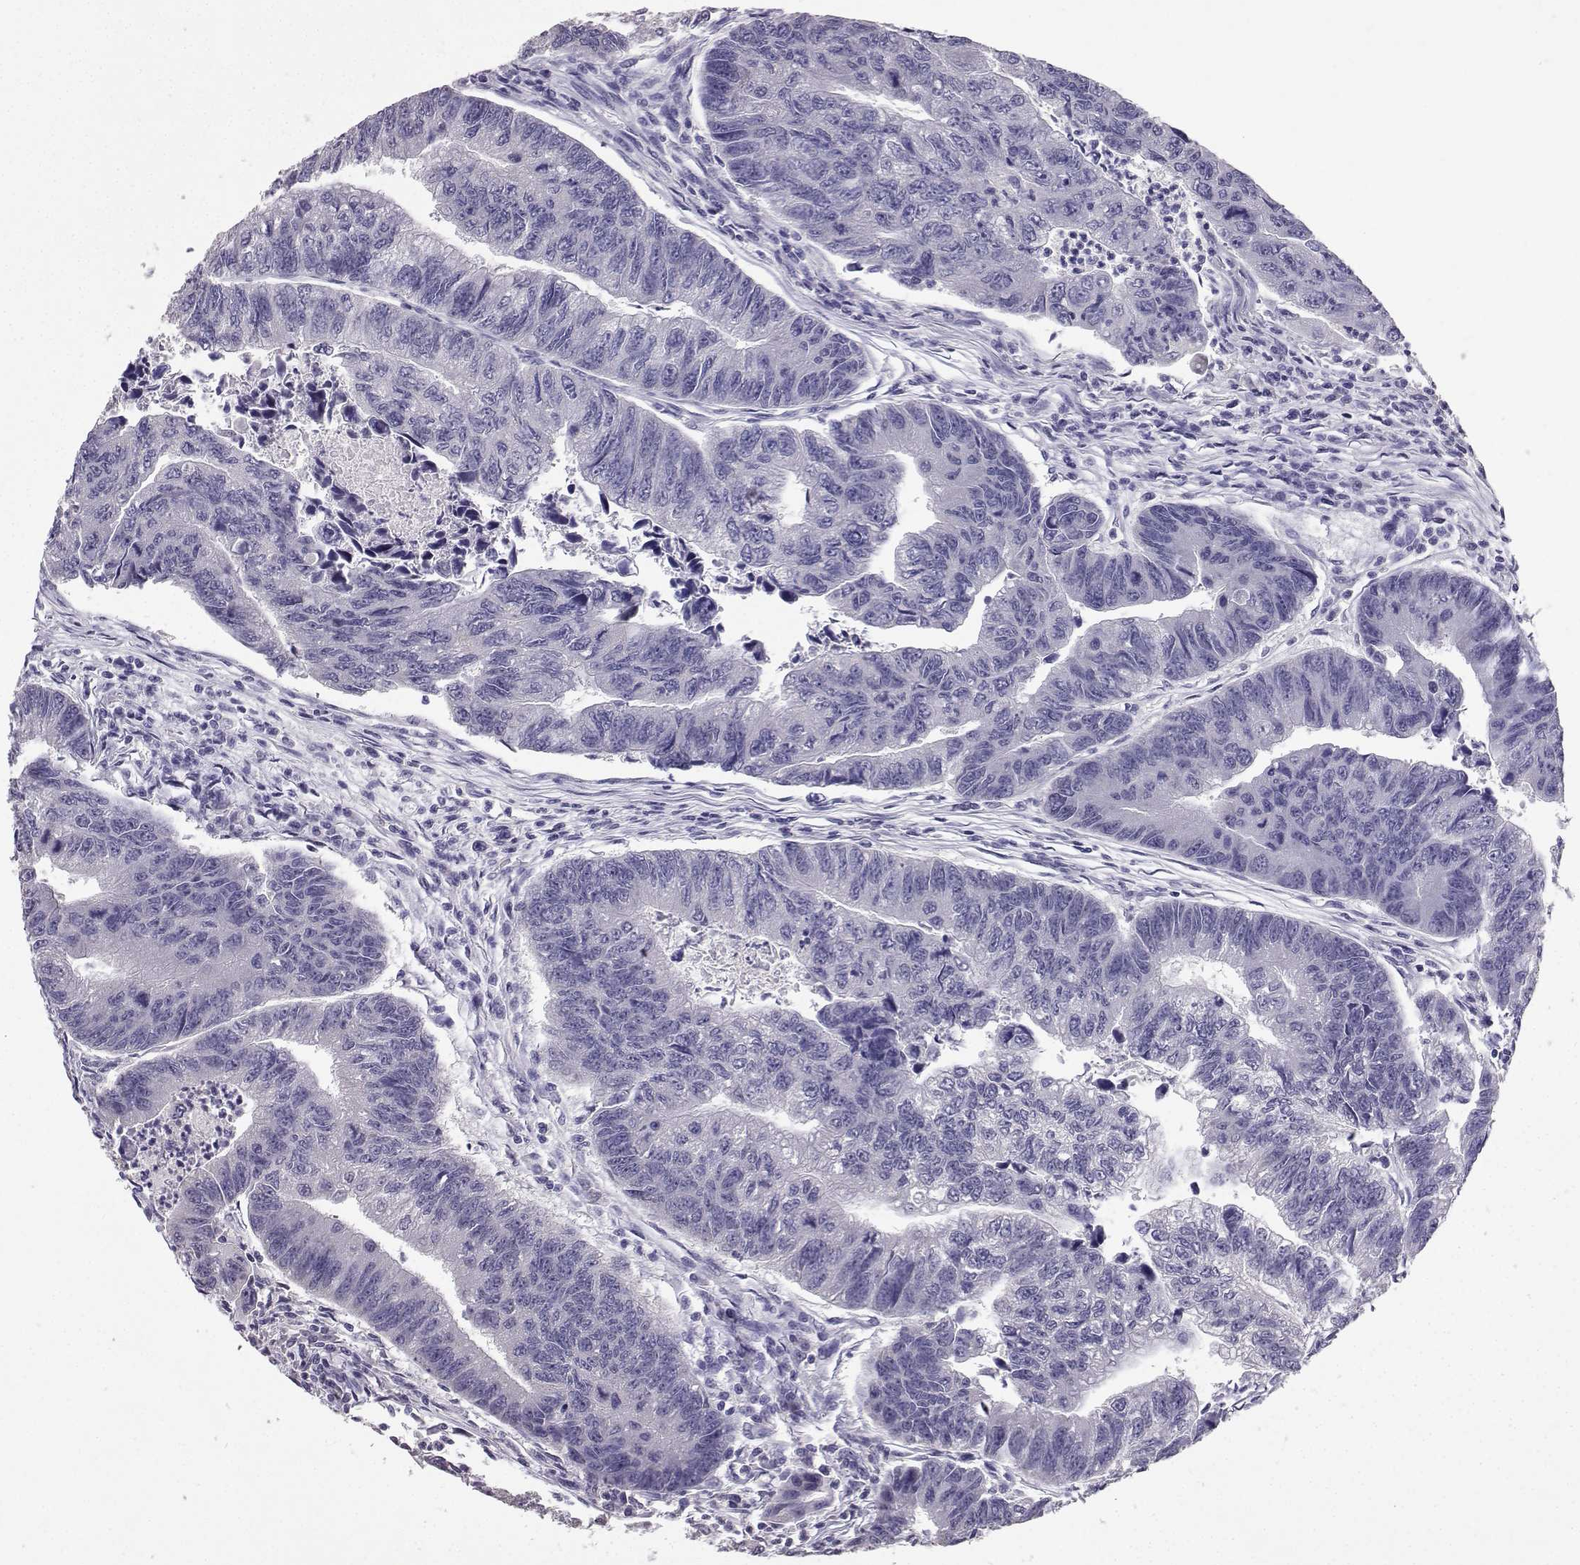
{"staining": {"intensity": "negative", "quantity": "none", "location": "none"}, "tissue": "colorectal cancer", "cell_type": "Tumor cells", "image_type": "cancer", "snomed": [{"axis": "morphology", "description": "Adenocarcinoma, NOS"}, {"axis": "topography", "description": "Colon"}], "caption": "High power microscopy histopathology image of an IHC image of adenocarcinoma (colorectal), revealing no significant positivity in tumor cells. Brightfield microscopy of immunohistochemistry (IHC) stained with DAB (brown) and hematoxylin (blue), captured at high magnification.", "gene": "SPAG11B", "patient": {"sex": "female", "age": 65}}